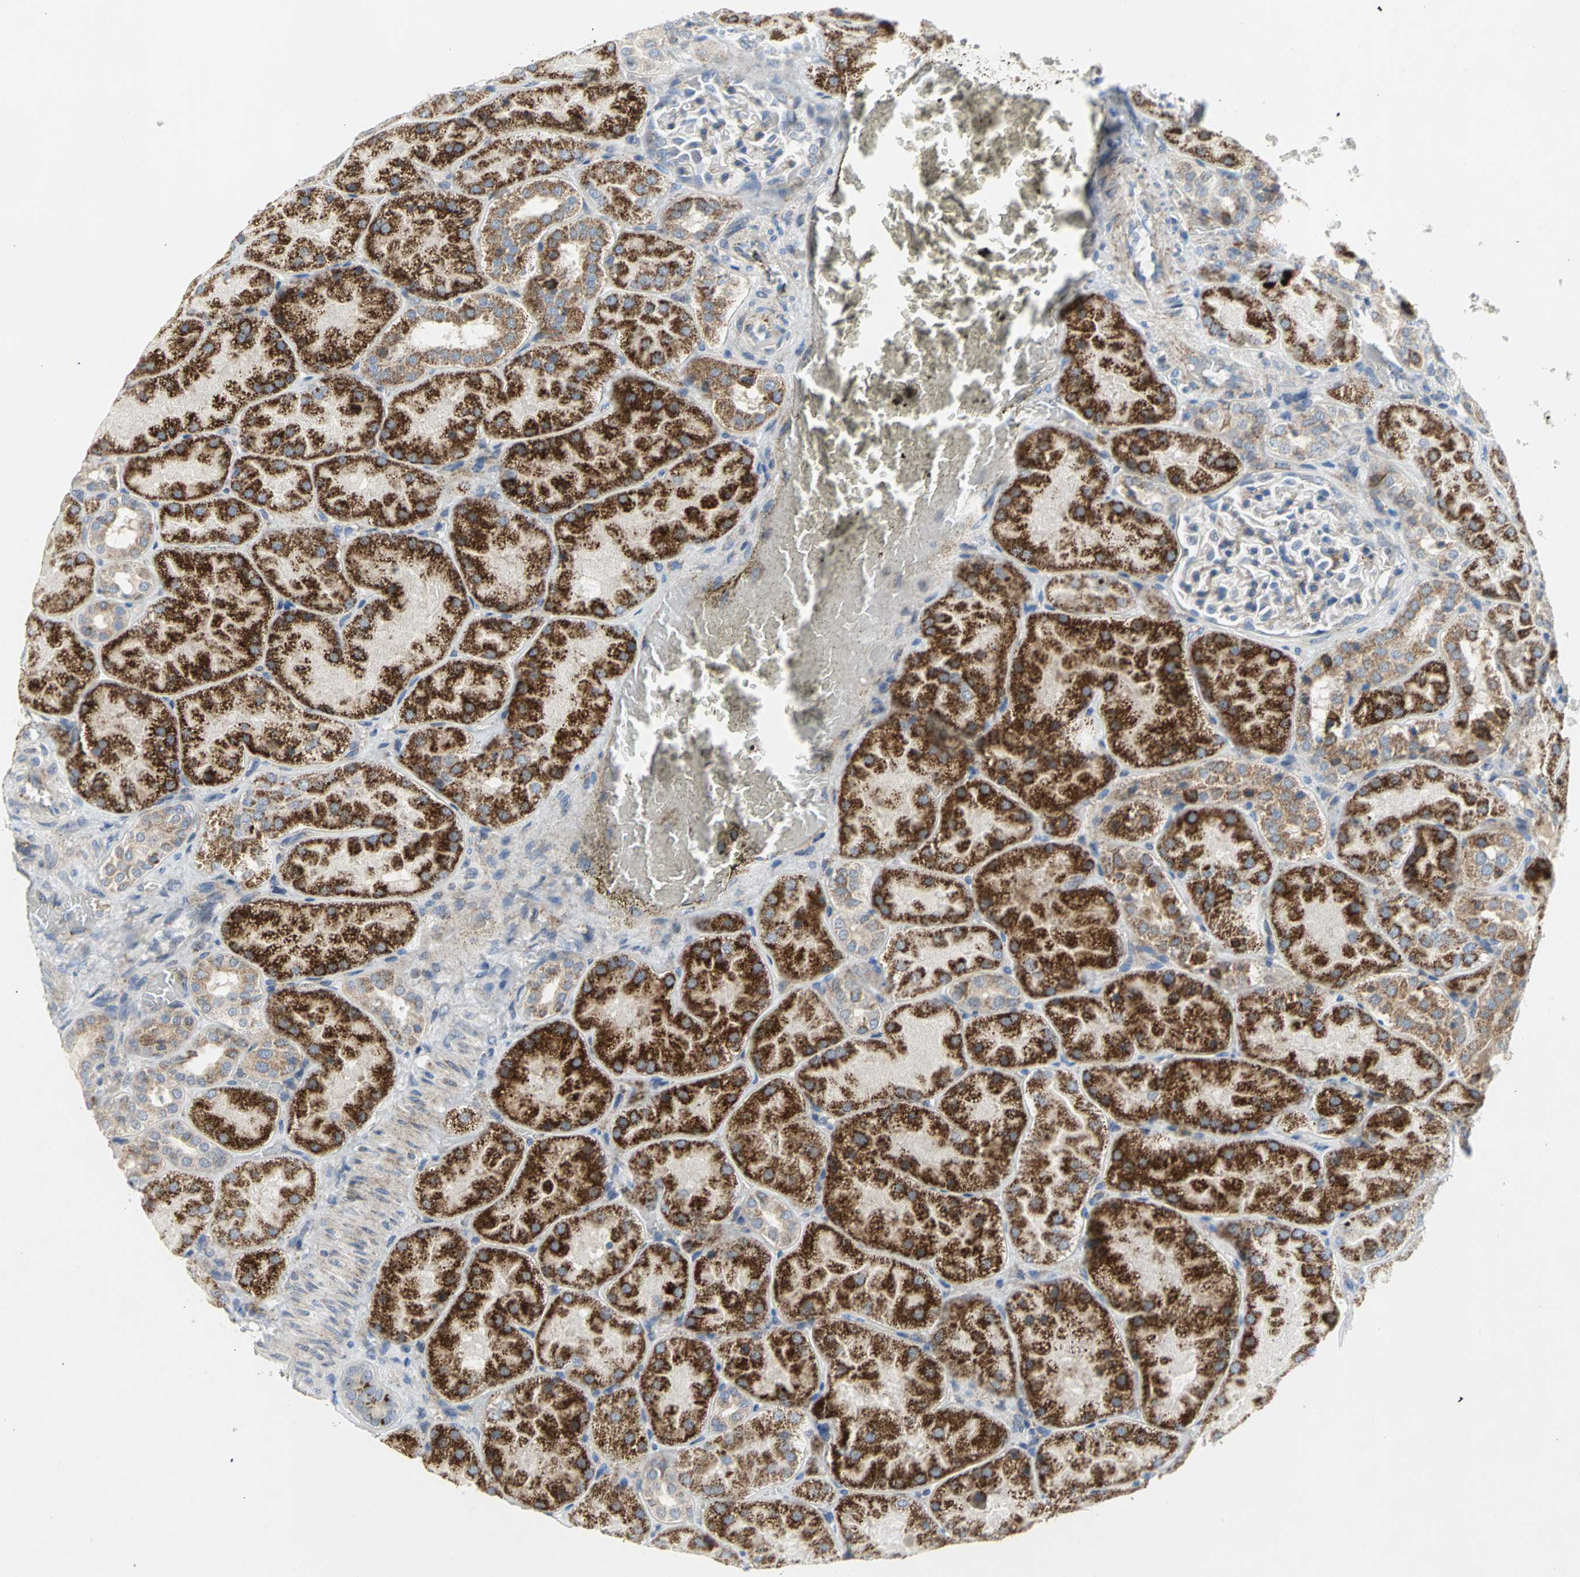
{"staining": {"intensity": "weak", "quantity": "<25%", "location": "cytoplasmic/membranous"}, "tissue": "kidney", "cell_type": "Cells in glomeruli", "image_type": "normal", "snomed": [{"axis": "morphology", "description": "Normal tissue, NOS"}, {"axis": "topography", "description": "Kidney"}], "caption": "Image shows no significant protein expression in cells in glomeruli of unremarkable kidney.", "gene": "SPPL2B", "patient": {"sex": "male", "age": 28}}